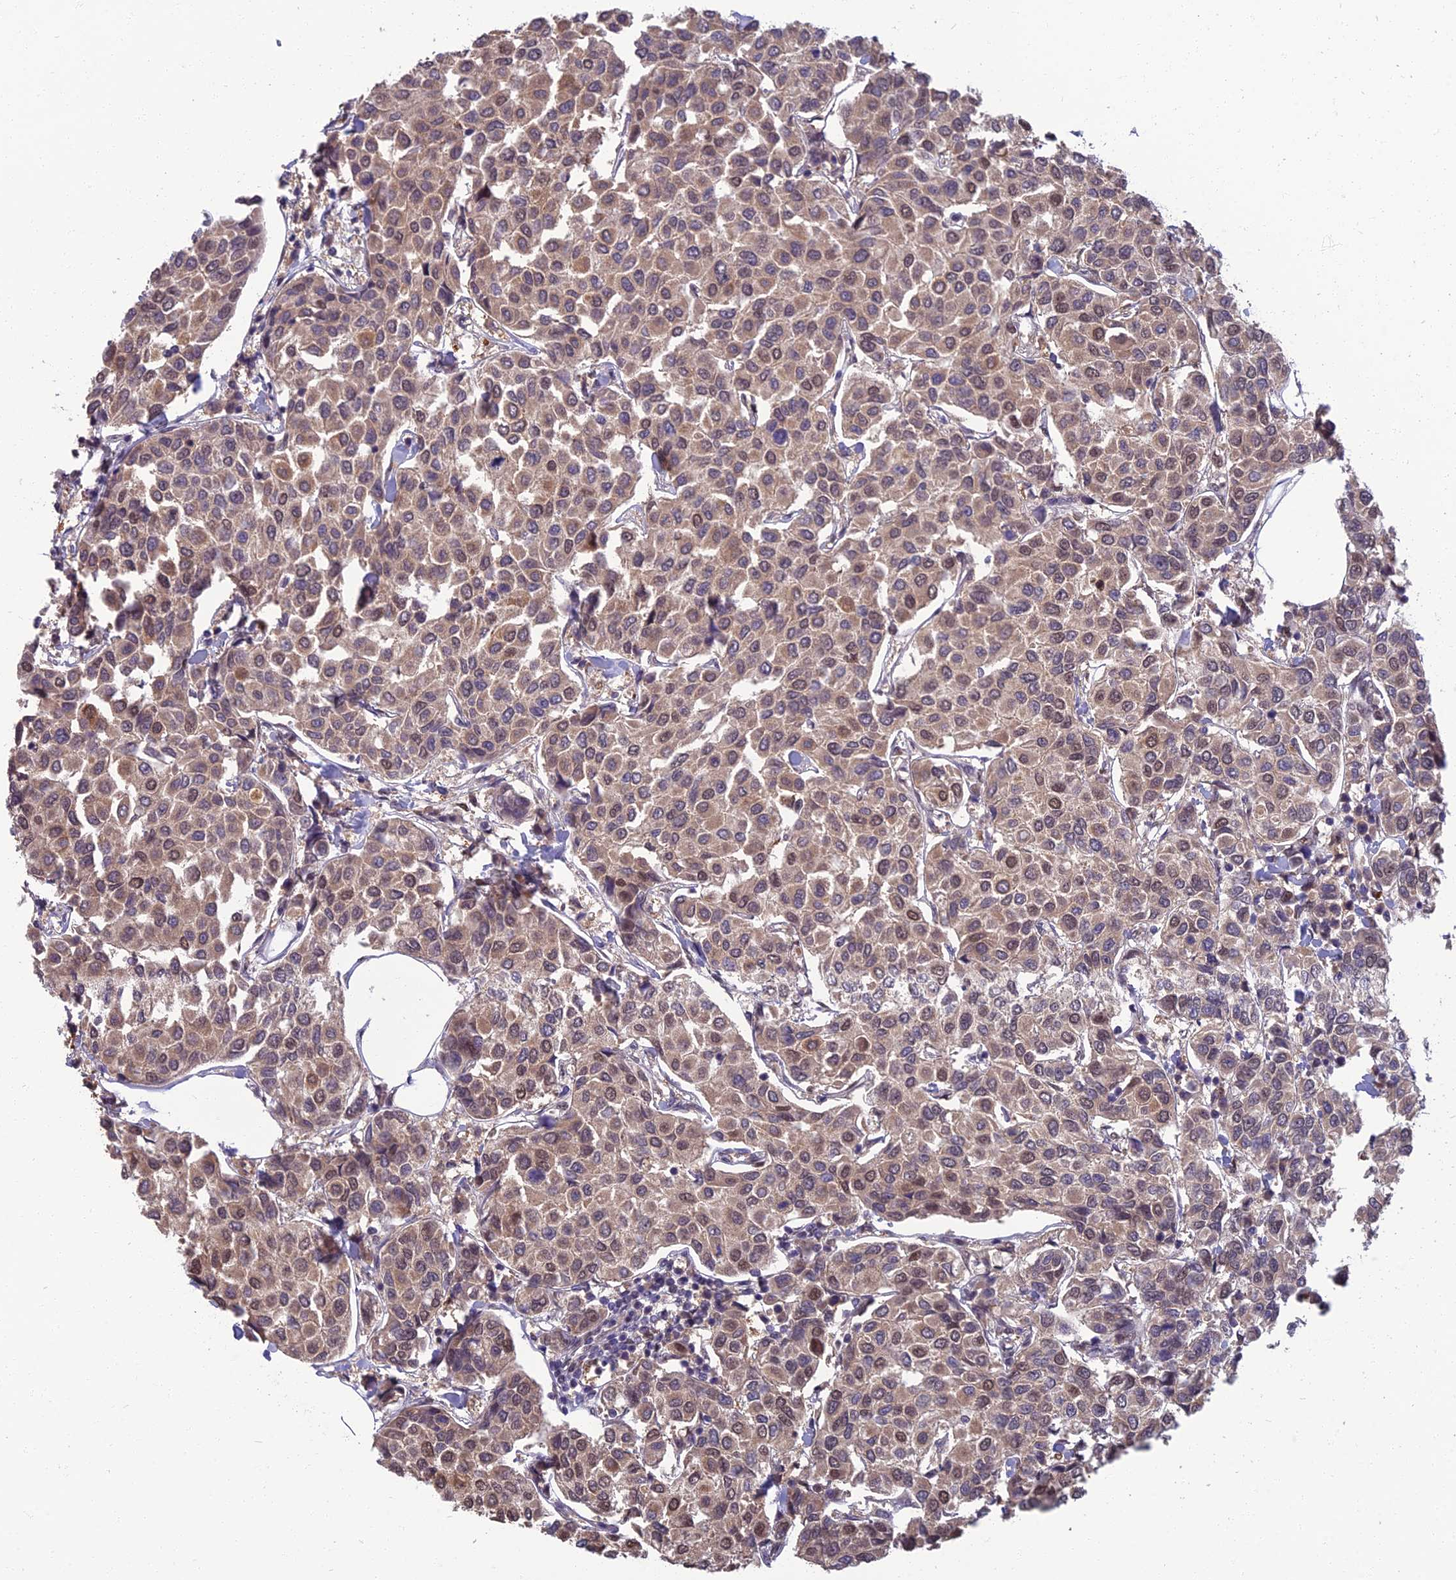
{"staining": {"intensity": "weak", "quantity": ">75%", "location": "cytoplasmic/membranous,nuclear"}, "tissue": "breast cancer", "cell_type": "Tumor cells", "image_type": "cancer", "snomed": [{"axis": "morphology", "description": "Duct carcinoma"}, {"axis": "topography", "description": "Breast"}], "caption": "Immunohistochemical staining of human breast invasive ductal carcinoma demonstrates weak cytoplasmic/membranous and nuclear protein positivity in approximately >75% of tumor cells.", "gene": "NR4A3", "patient": {"sex": "female", "age": 55}}